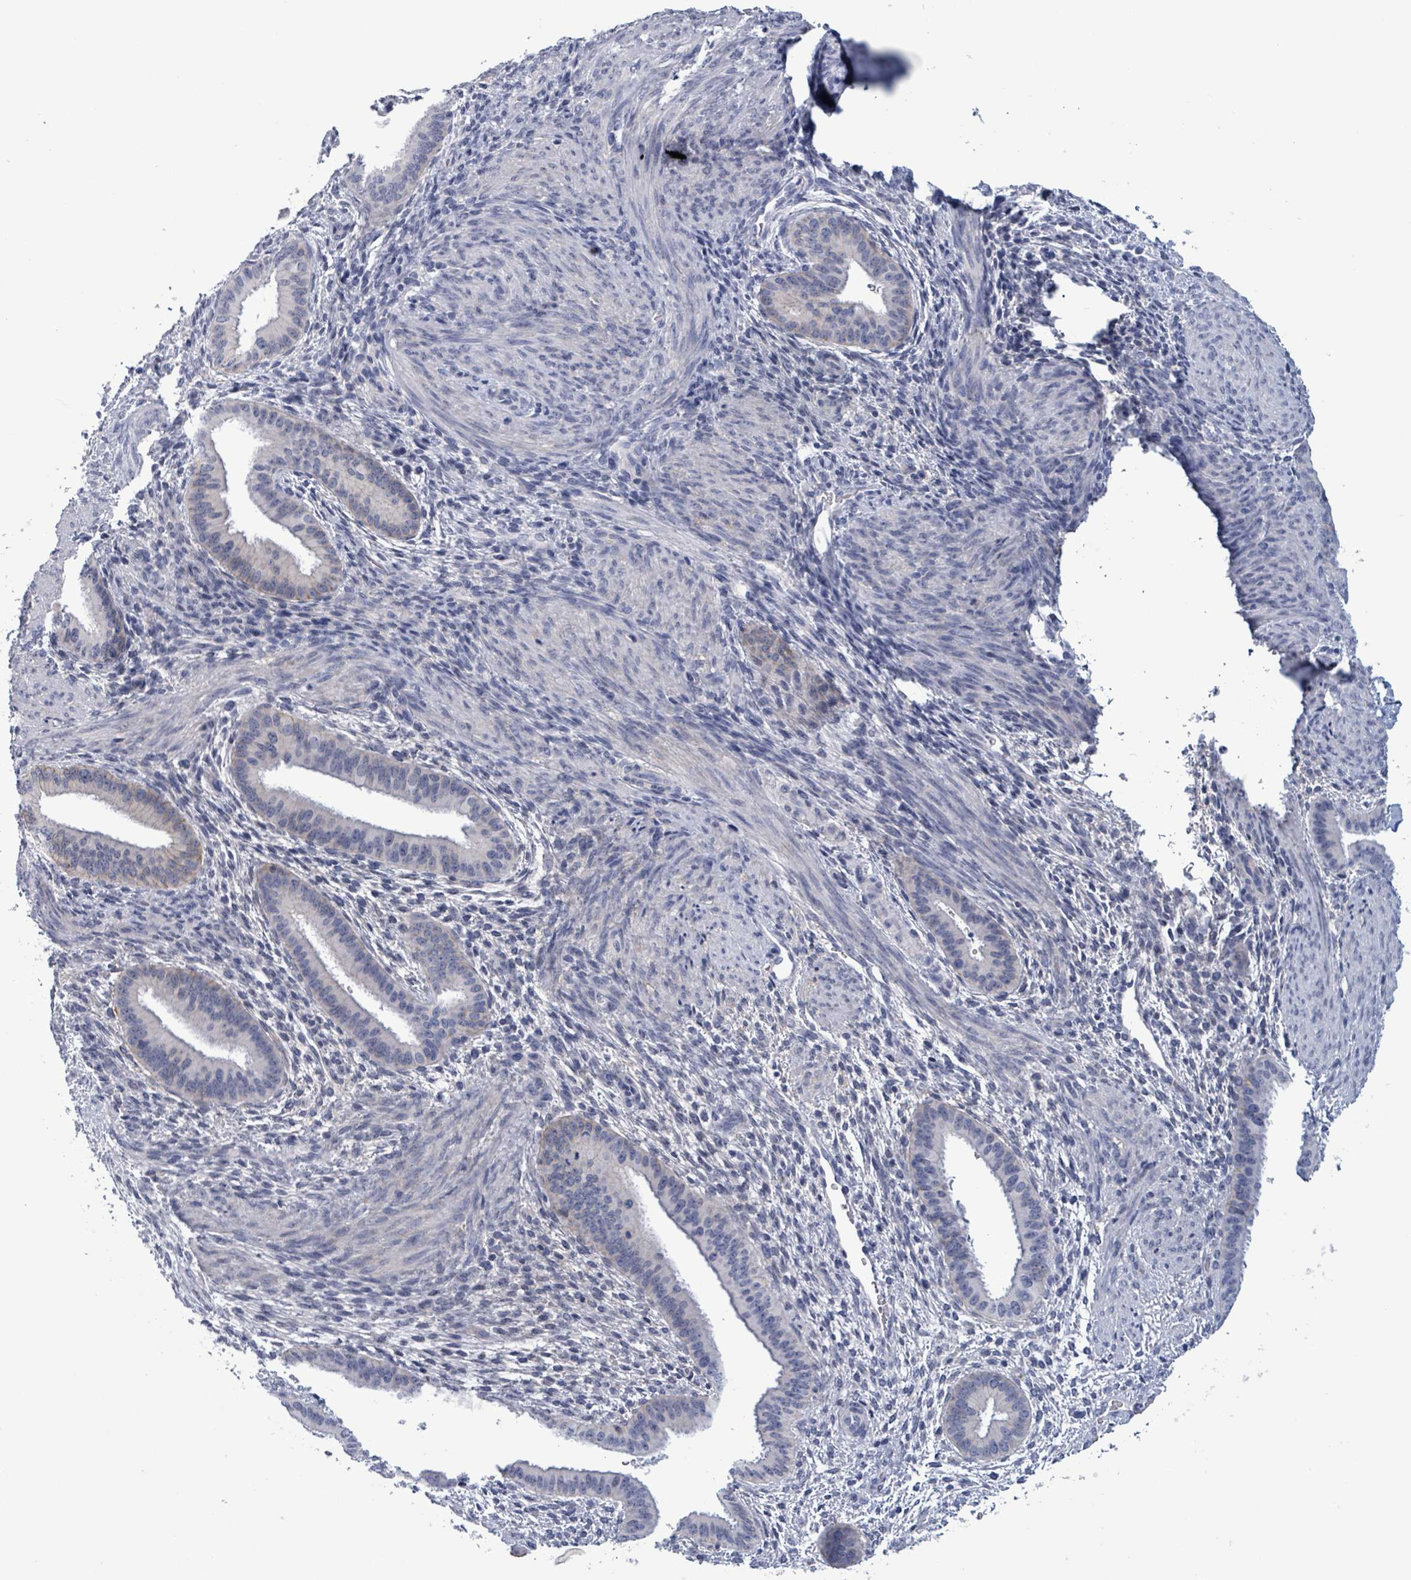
{"staining": {"intensity": "negative", "quantity": "none", "location": "none"}, "tissue": "endometrium", "cell_type": "Cells in endometrial stroma", "image_type": "normal", "snomed": [{"axis": "morphology", "description": "Normal tissue, NOS"}, {"axis": "topography", "description": "Endometrium"}], "caption": "Unremarkable endometrium was stained to show a protein in brown. There is no significant expression in cells in endometrial stroma. The staining was performed using DAB to visualize the protein expression in brown, while the nuclei were stained in blue with hematoxylin (Magnification: 20x).", "gene": "BSG", "patient": {"sex": "female", "age": 36}}